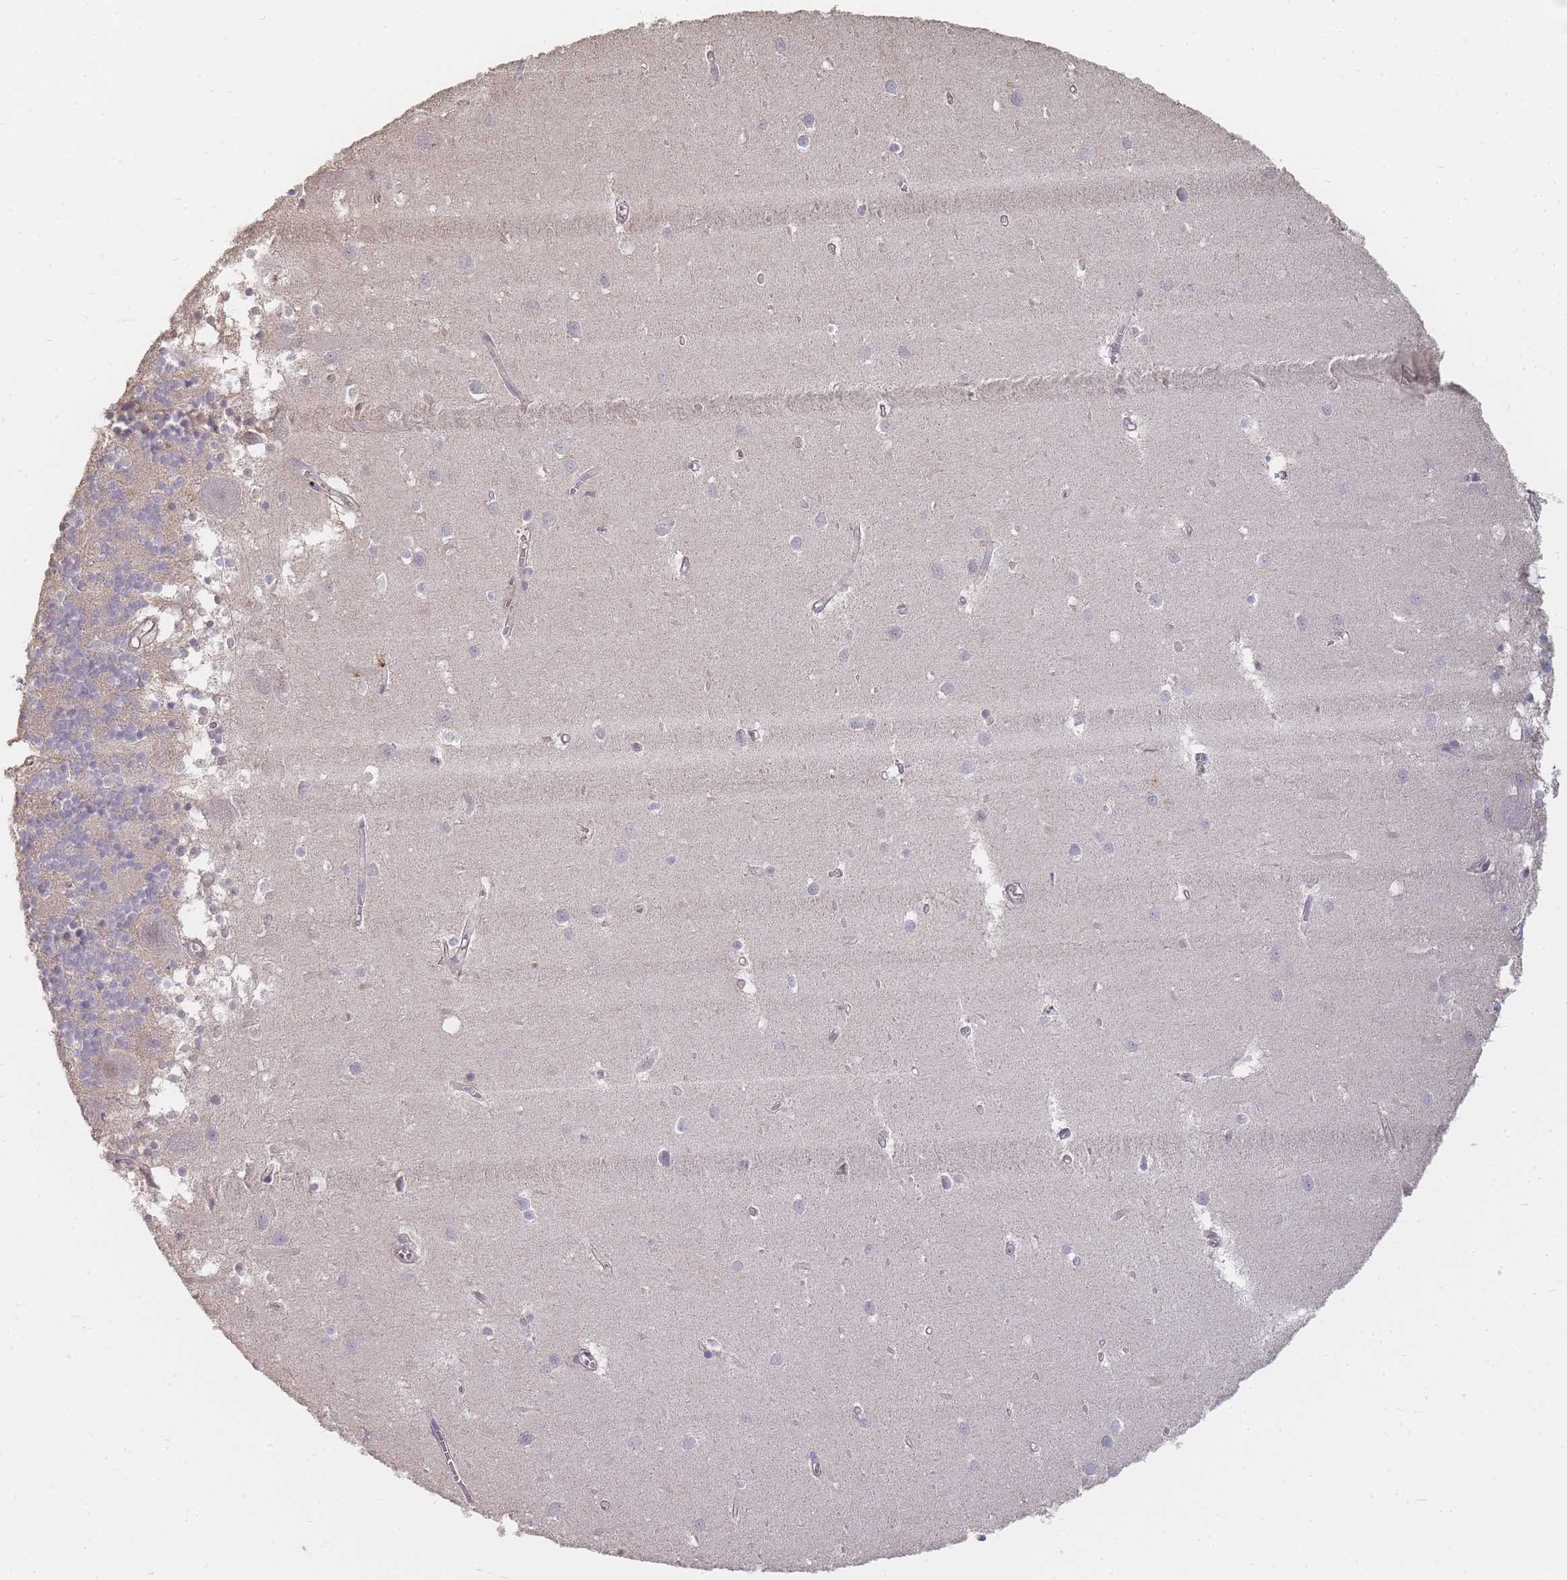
{"staining": {"intensity": "negative", "quantity": "none", "location": "none"}, "tissue": "cerebellum", "cell_type": "Cells in granular layer", "image_type": "normal", "snomed": [{"axis": "morphology", "description": "Normal tissue, NOS"}, {"axis": "topography", "description": "Cerebellum"}], "caption": "High magnification brightfield microscopy of benign cerebellum stained with DAB (3,3'-diaminobenzidine) (brown) and counterstained with hematoxylin (blue): cells in granular layer show no significant positivity. Brightfield microscopy of immunohistochemistry stained with DAB (3,3'-diaminobenzidine) (brown) and hematoxylin (blue), captured at high magnification.", "gene": "RFTN1", "patient": {"sex": "male", "age": 54}}